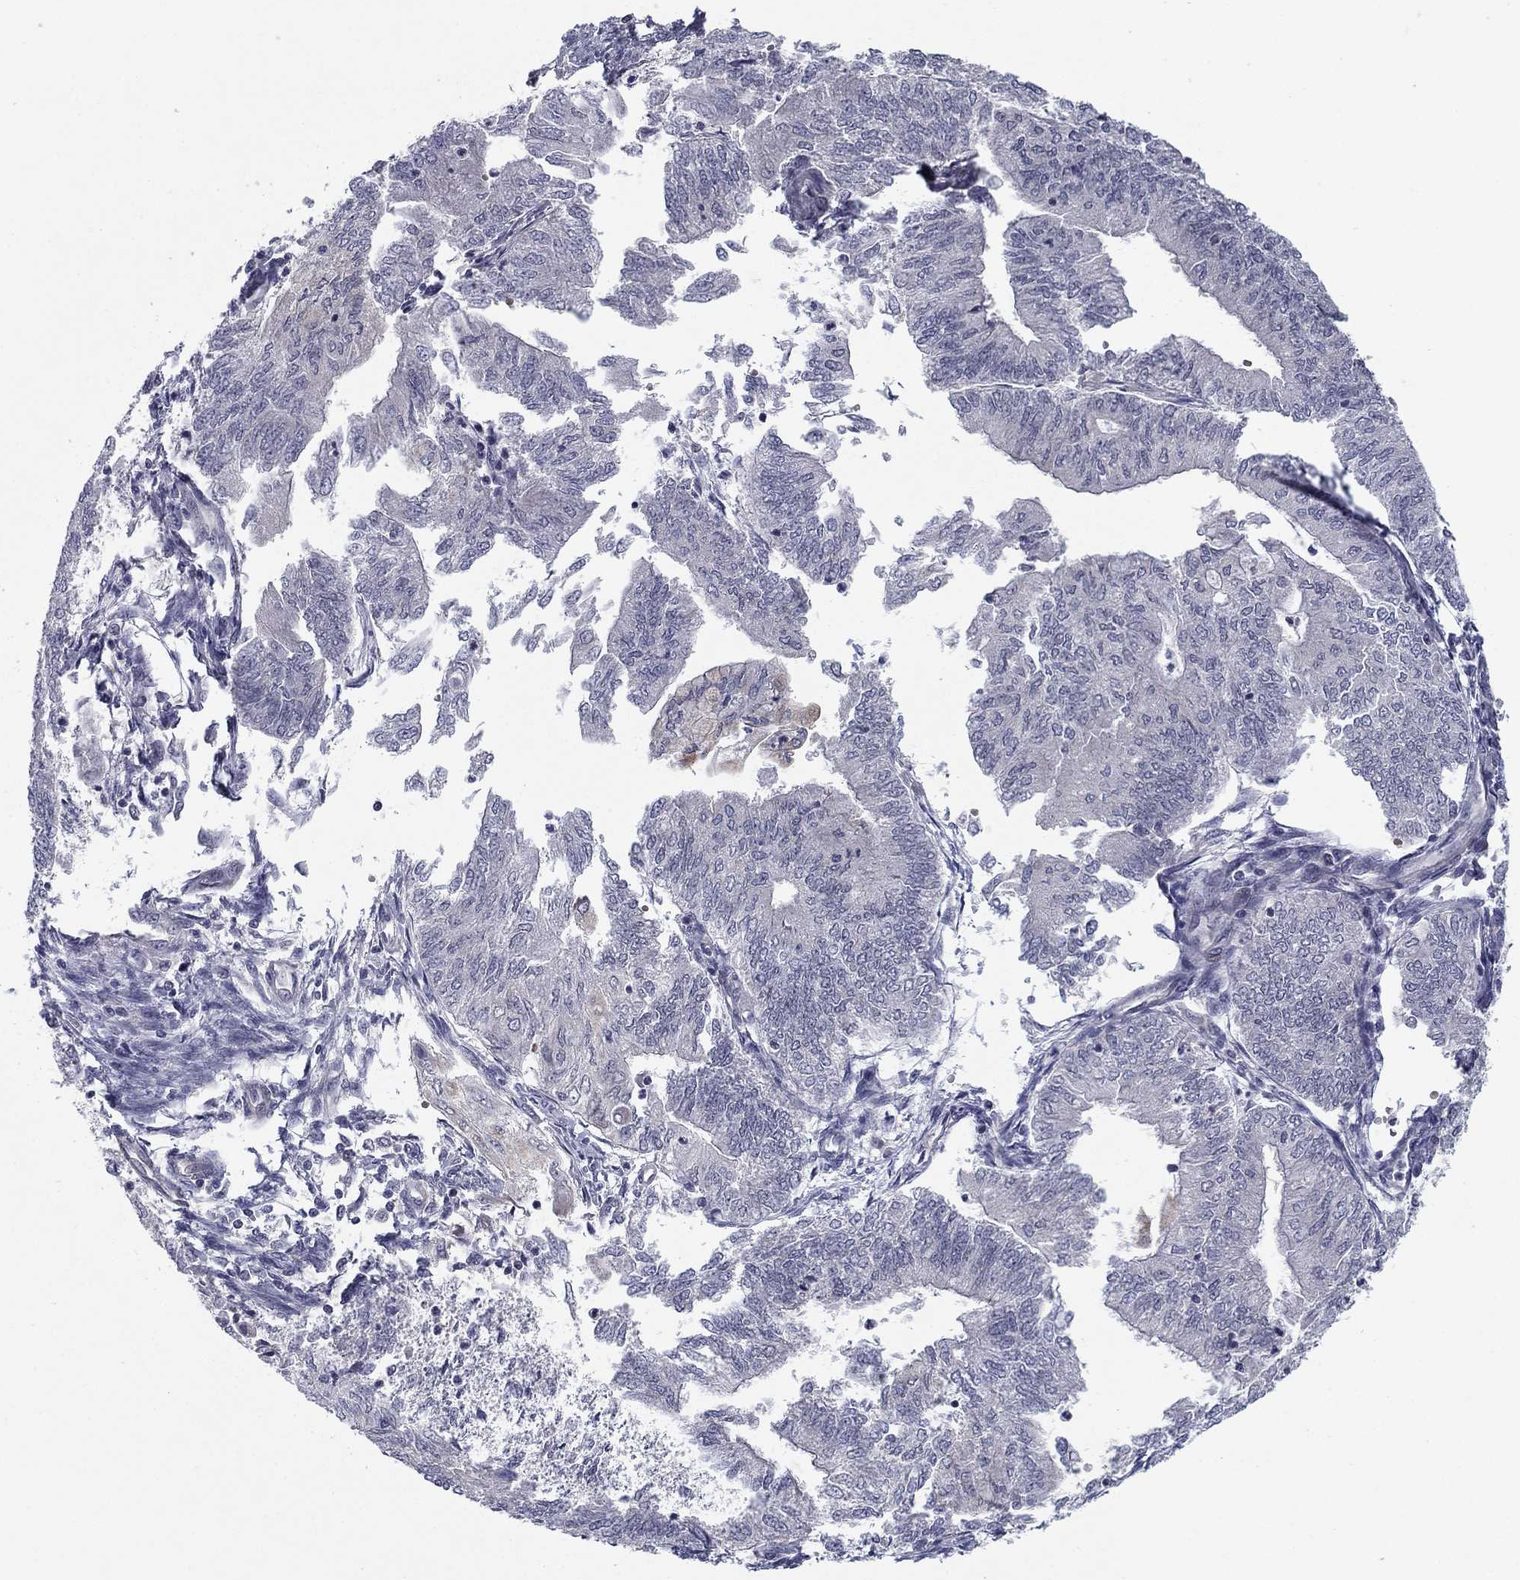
{"staining": {"intensity": "negative", "quantity": "none", "location": "none"}, "tissue": "endometrial cancer", "cell_type": "Tumor cells", "image_type": "cancer", "snomed": [{"axis": "morphology", "description": "Adenocarcinoma, NOS"}, {"axis": "topography", "description": "Endometrium"}], "caption": "The immunohistochemistry (IHC) image has no significant positivity in tumor cells of endometrial adenocarcinoma tissue. (DAB immunohistochemistry (IHC) visualized using brightfield microscopy, high magnification).", "gene": "BCL11A", "patient": {"sex": "female", "age": 59}}